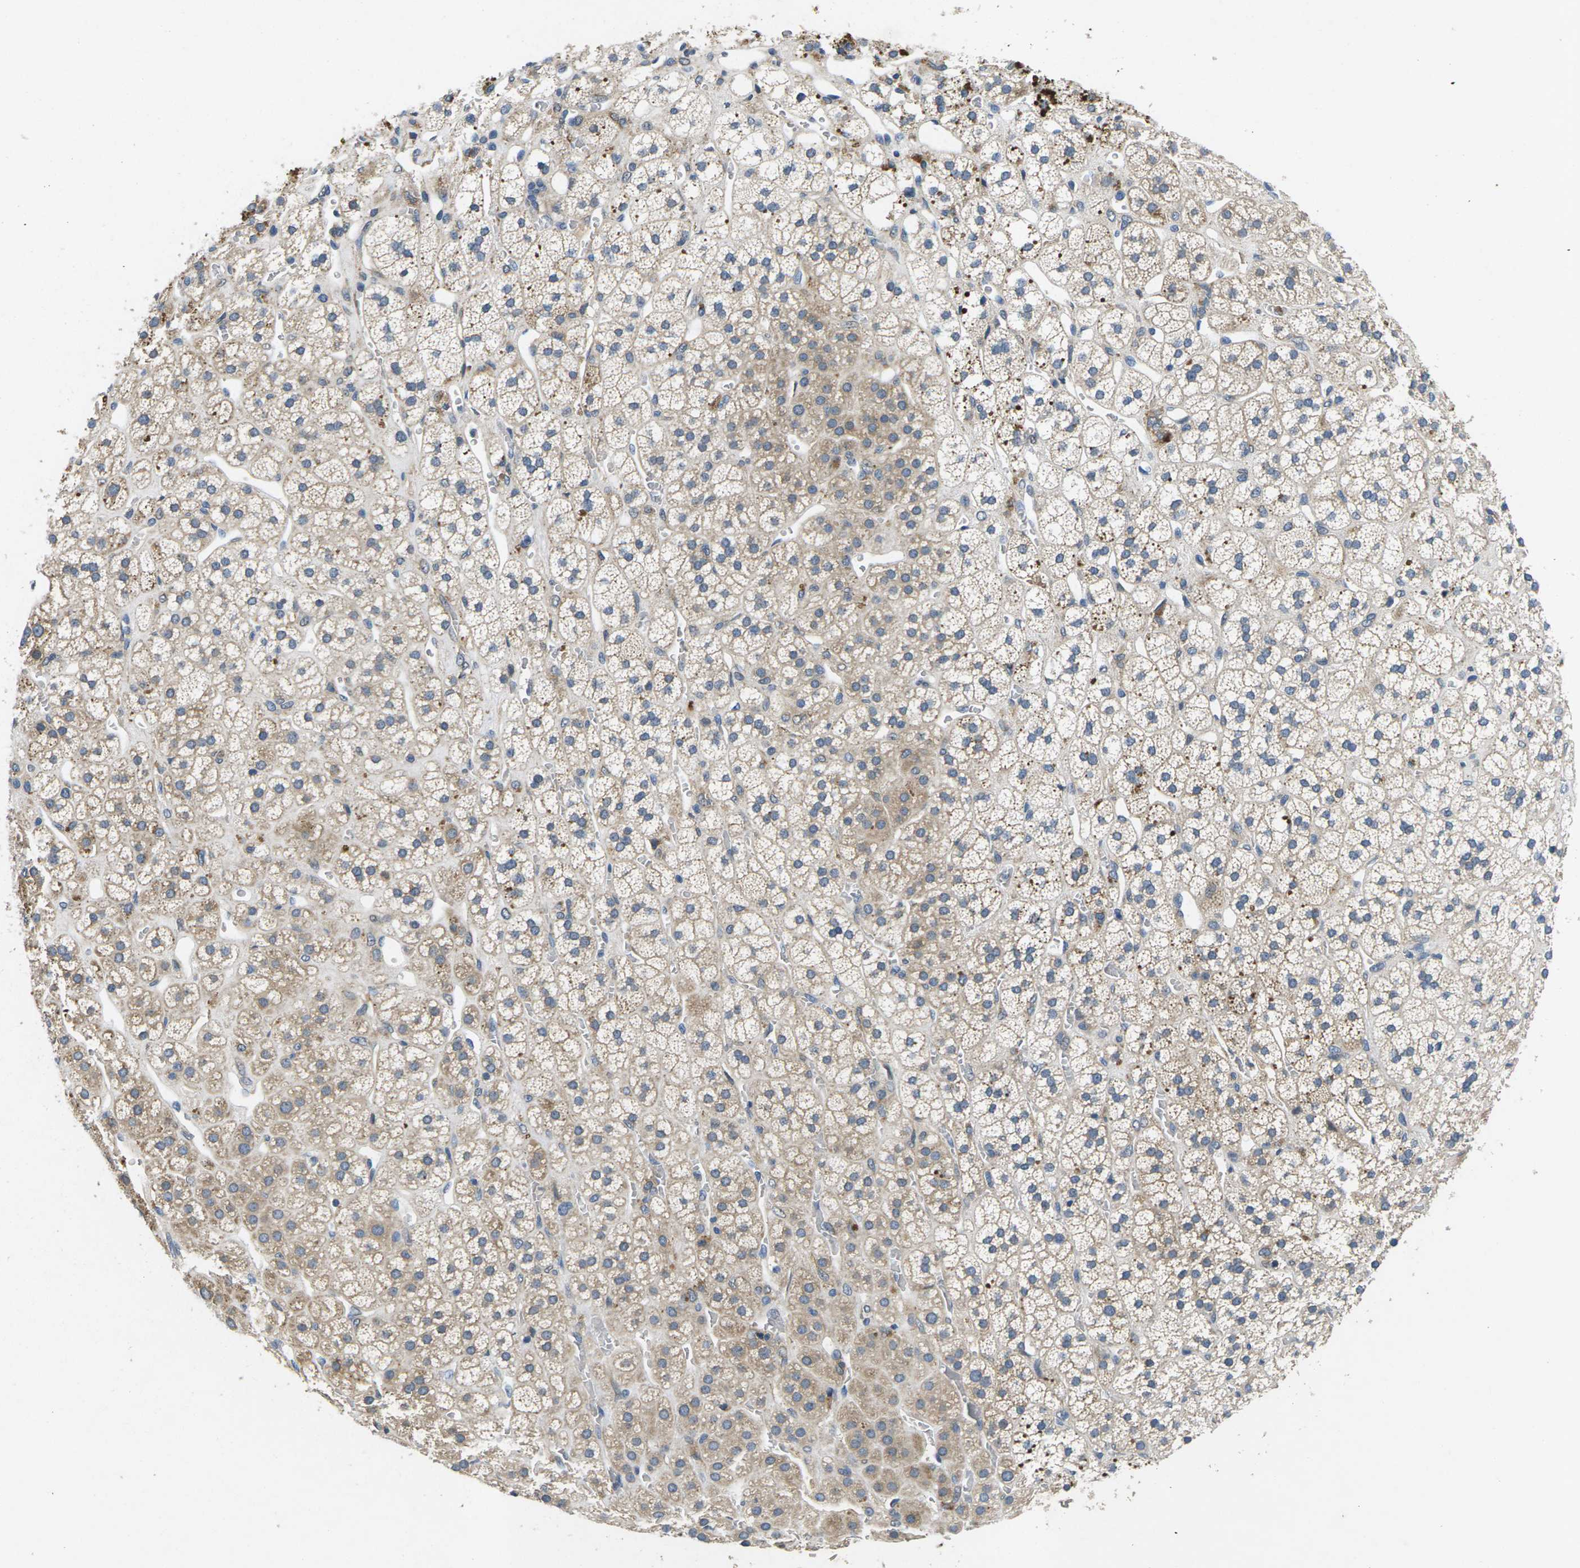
{"staining": {"intensity": "weak", "quantity": ">75%", "location": "cytoplasmic/membranous"}, "tissue": "adrenal gland", "cell_type": "Glandular cells", "image_type": "normal", "snomed": [{"axis": "morphology", "description": "Normal tissue, NOS"}, {"axis": "topography", "description": "Adrenal gland"}], "caption": "High-power microscopy captured an immunohistochemistry histopathology image of benign adrenal gland, revealing weak cytoplasmic/membranous staining in about >75% of glandular cells.", "gene": "ERGIC3", "patient": {"sex": "male", "age": 56}}